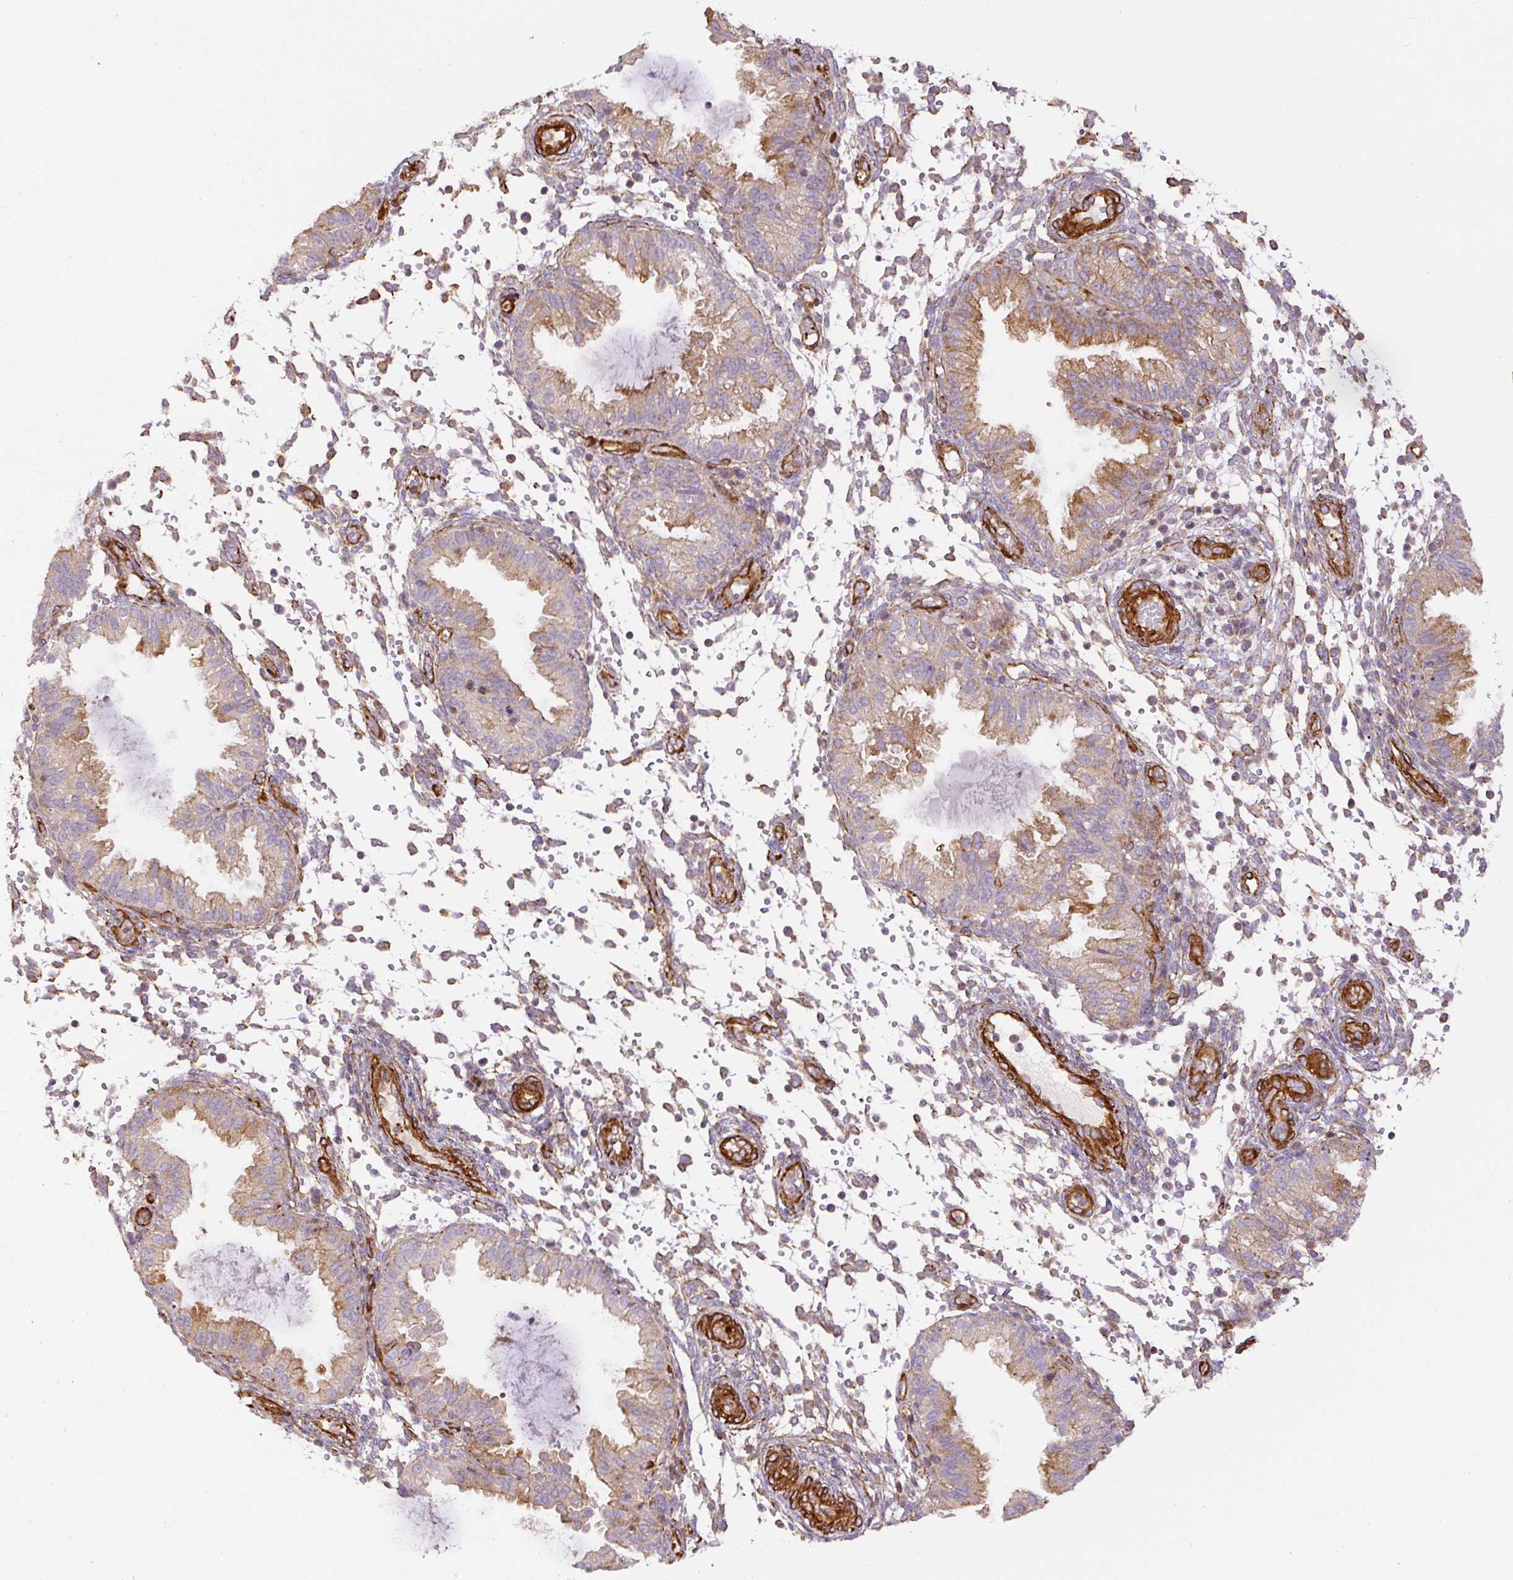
{"staining": {"intensity": "weak", "quantity": "<25%", "location": "cytoplasmic/membranous"}, "tissue": "endometrium", "cell_type": "Cells in endometrial stroma", "image_type": "normal", "snomed": [{"axis": "morphology", "description": "Normal tissue, NOS"}, {"axis": "topography", "description": "Endometrium"}], "caption": "Unremarkable endometrium was stained to show a protein in brown. There is no significant expression in cells in endometrial stroma. The staining is performed using DAB brown chromogen with nuclei counter-stained in using hematoxylin.", "gene": "MYL12A", "patient": {"sex": "female", "age": 33}}